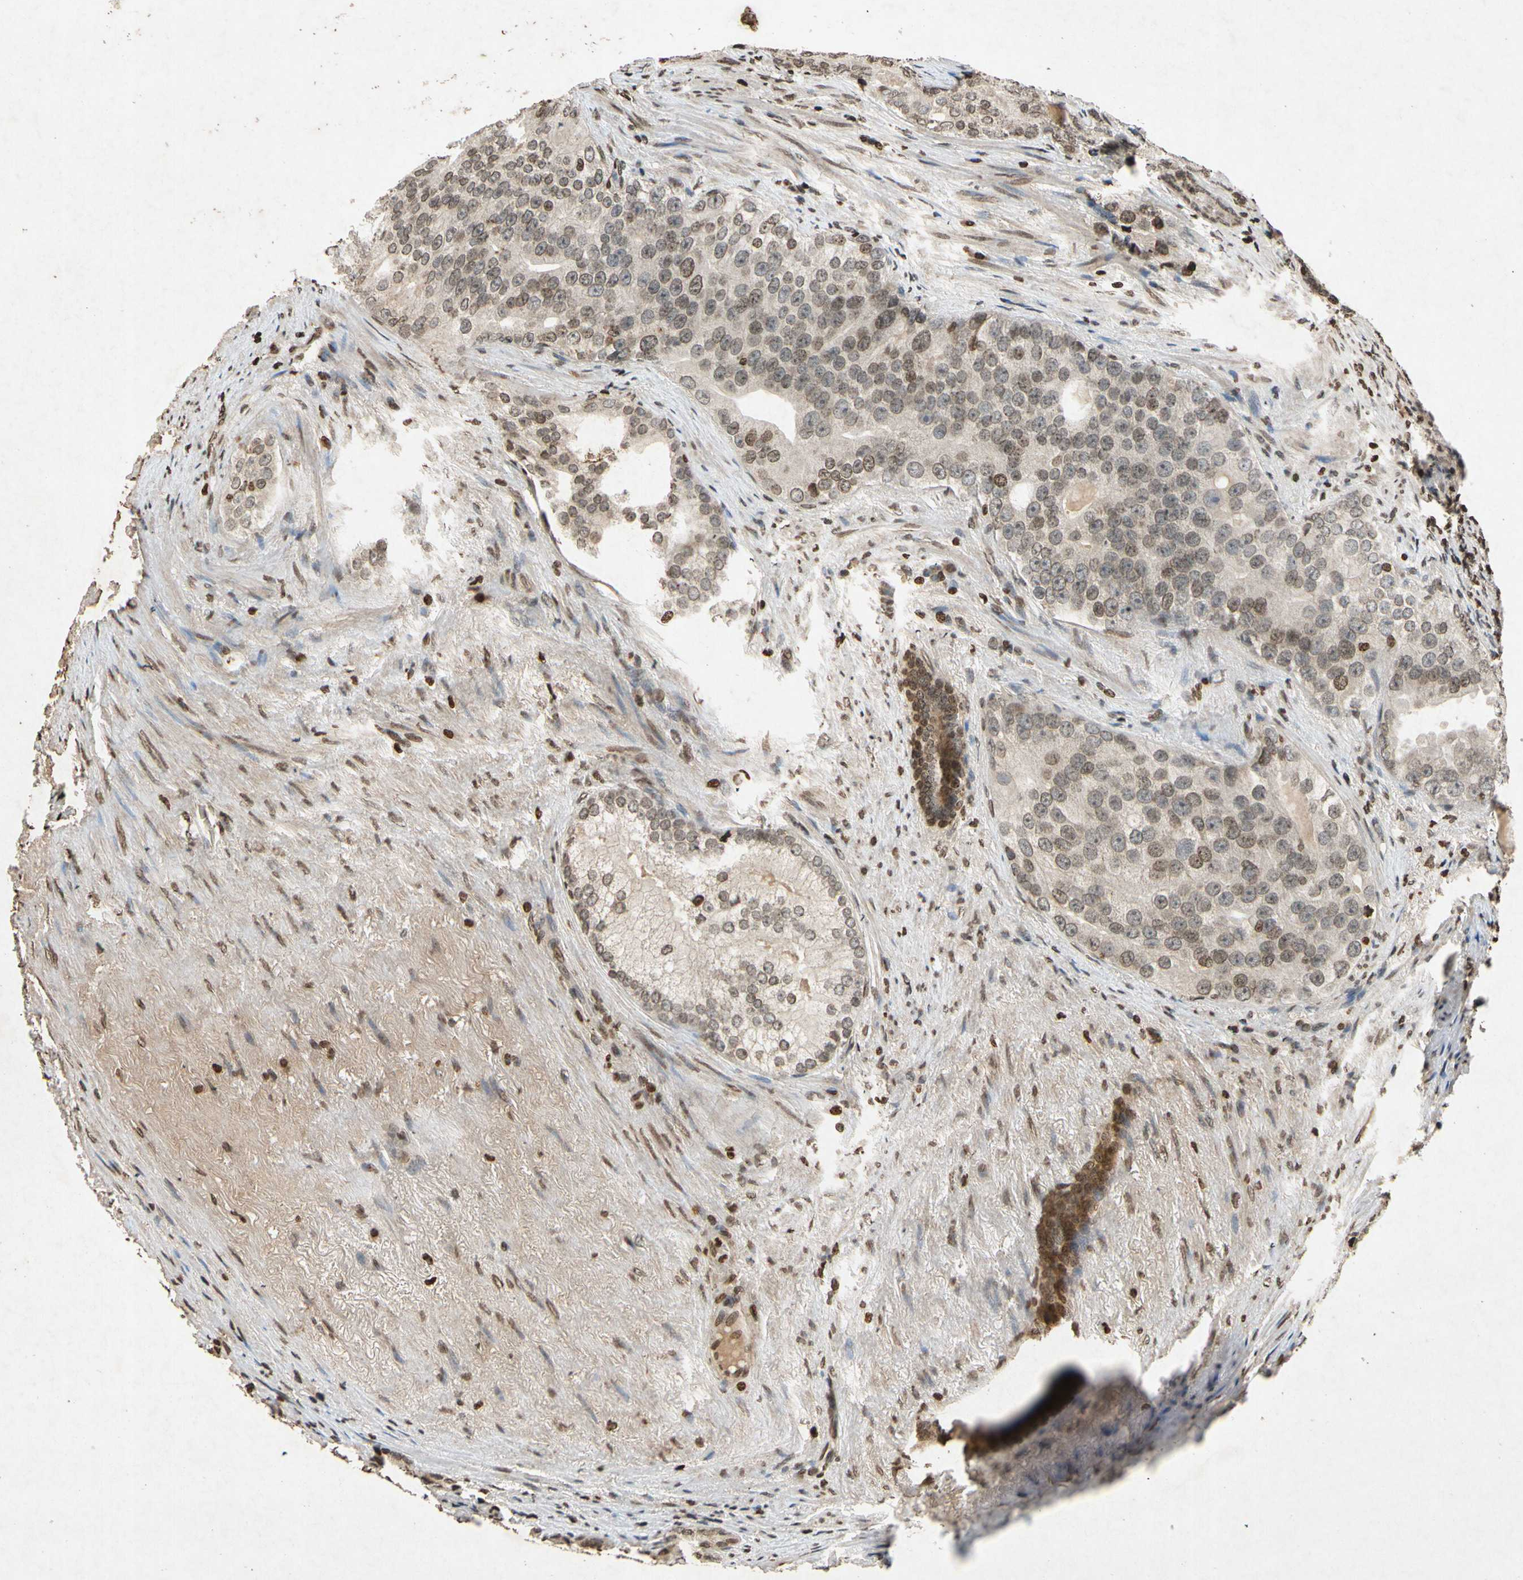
{"staining": {"intensity": "moderate", "quantity": "25%-75%", "location": "nuclear"}, "tissue": "prostate cancer", "cell_type": "Tumor cells", "image_type": "cancer", "snomed": [{"axis": "morphology", "description": "Adenocarcinoma, High grade"}, {"axis": "topography", "description": "Prostate"}], "caption": "Moderate nuclear expression for a protein is present in approximately 25%-75% of tumor cells of prostate cancer (high-grade adenocarcinoma) using immunohistochemistry.", "gene": "HOXB3", "patient": {"sex": "male", "age": 66}}